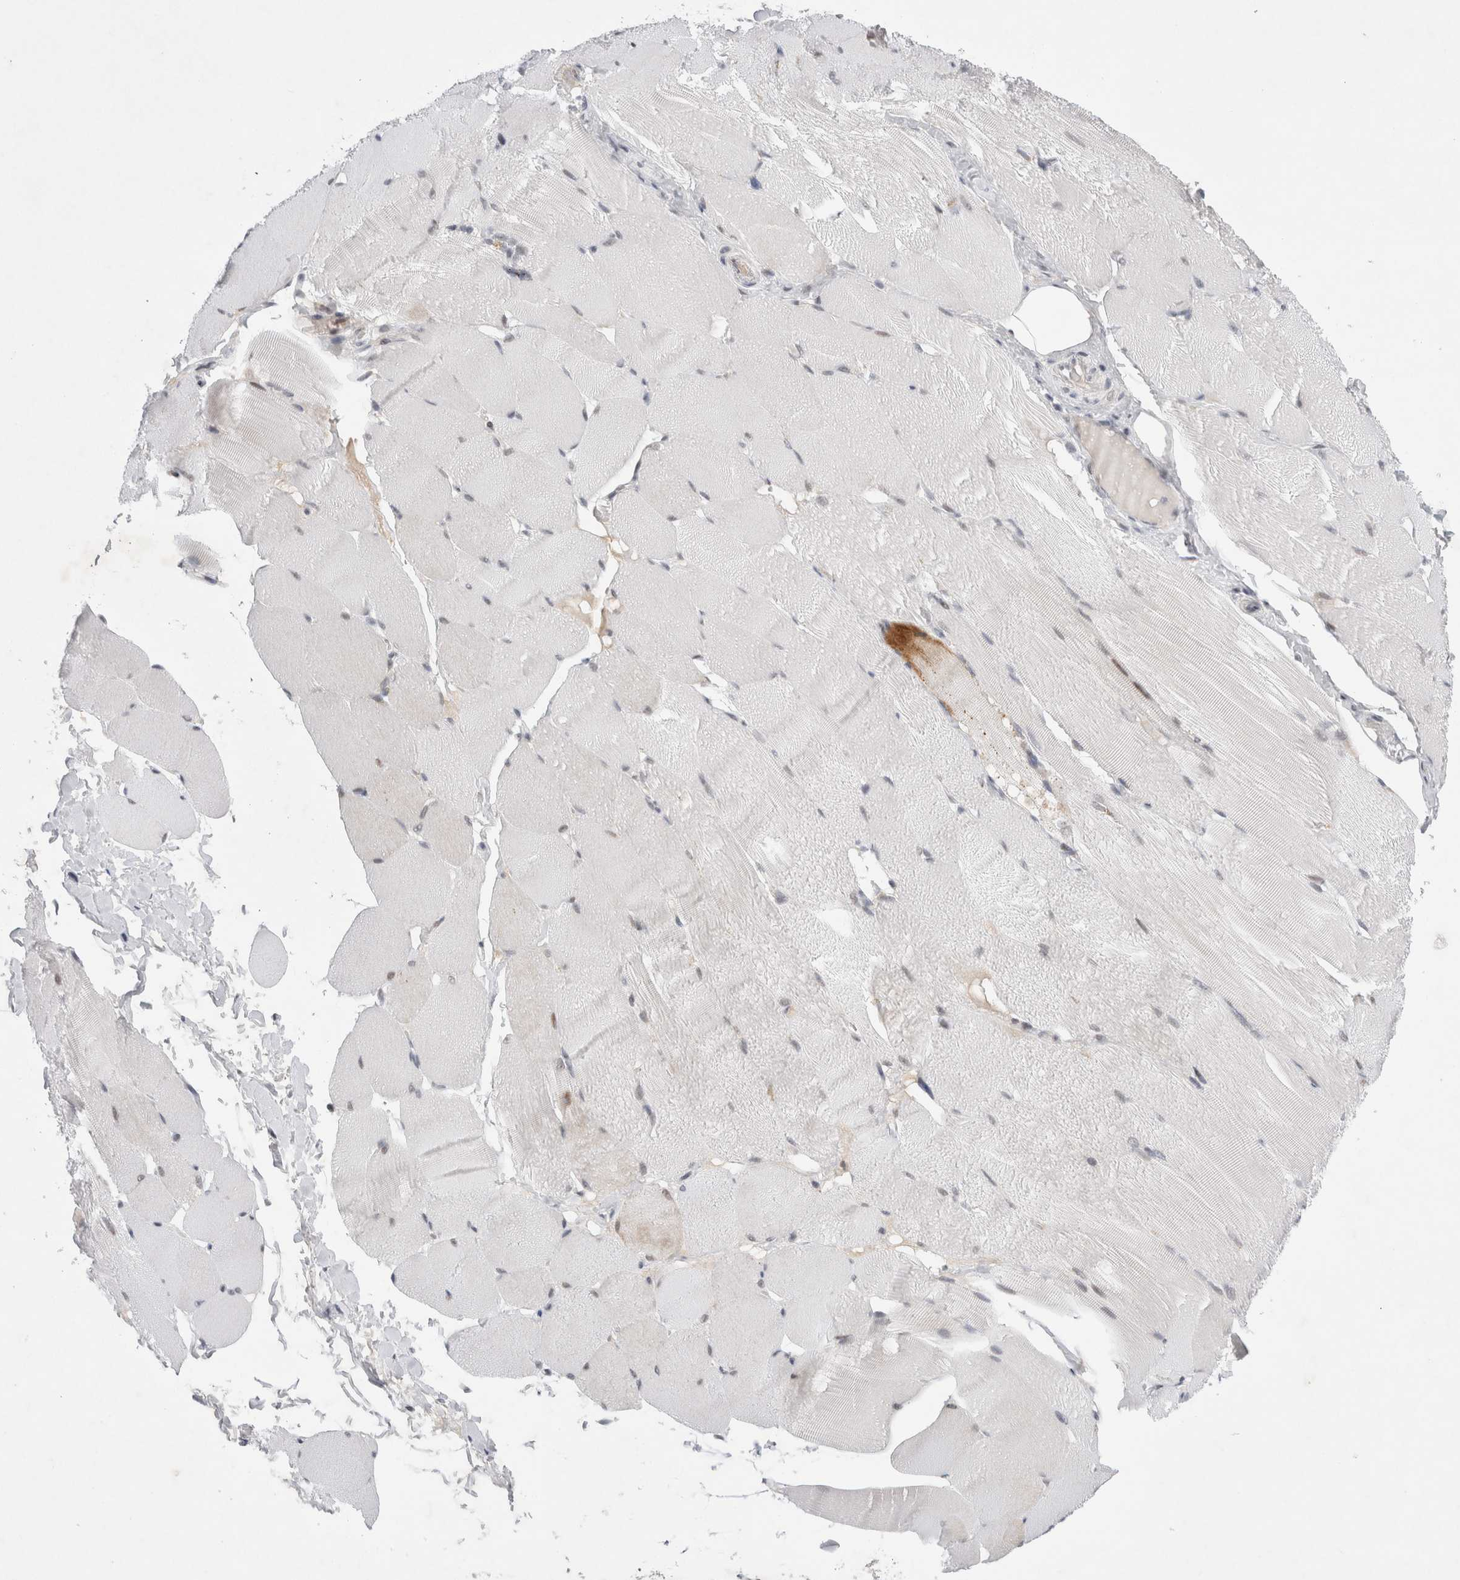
{"staining": {"intensity": "negative", "quantity": "none", "location": "none"}, "tissue": "skeletal muscle", "cell_type": "Myocytes", "image_type": "normal", "snomed": [{"axis": "morphology", "description": "Normal tissue, NOS"}, {"axis": "topography", "description": "Skin"}, {"axis": "topography", "description": "Skeletal muscle"}], "caption": "This histopathology image is of unremarkable skeletal muscle stained with immunohistochemistry to label a protein in brown with the nuclei are counter-stained blue. There is no staining in myocytes.", "gene": "WIPF2", "patient": {"sex": "male", "age": 83}}